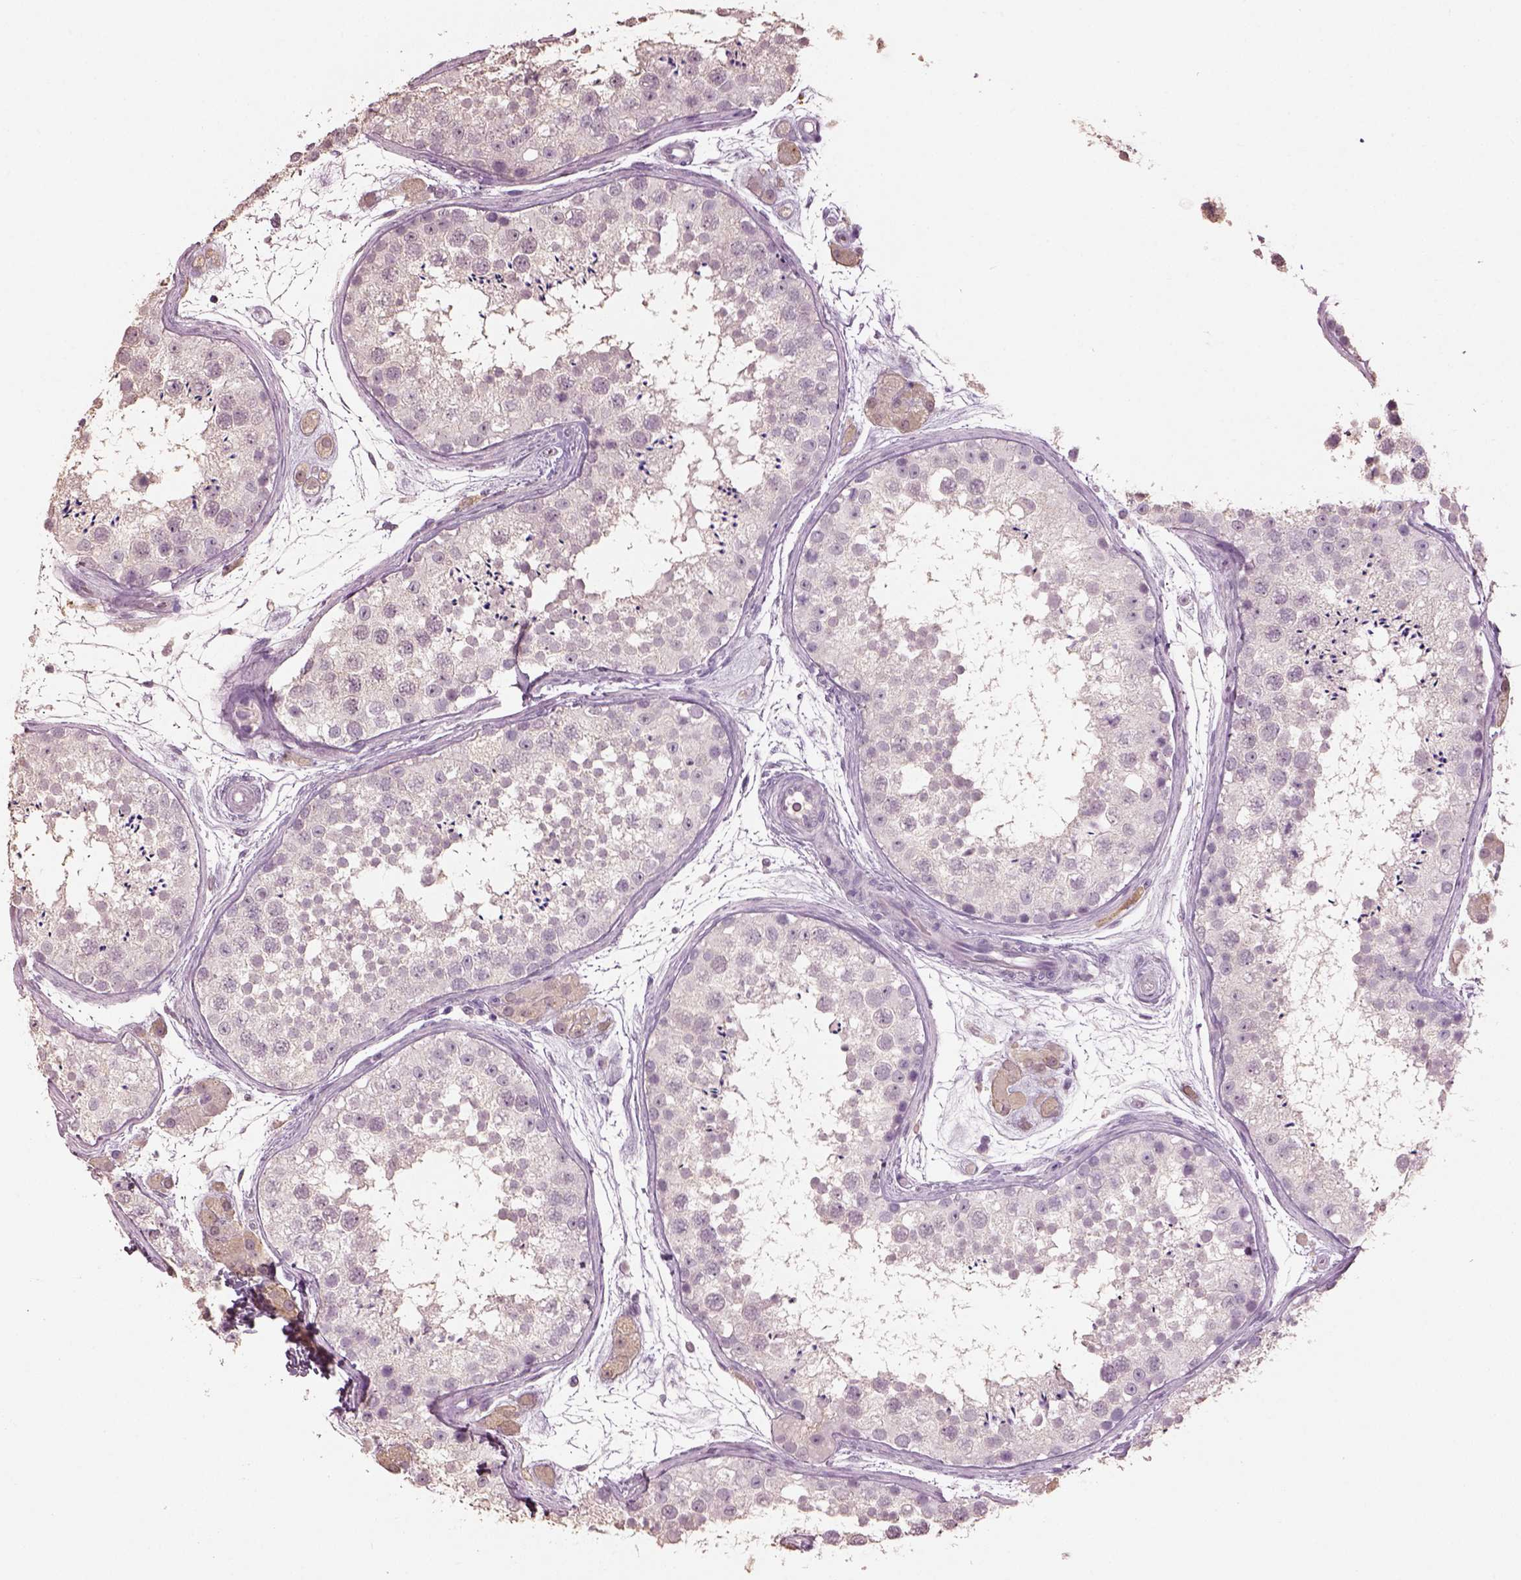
{"staining": {"intensity": "negative", "quantity": "none", "location": "none"}, "tissue": "testis", "cell_type": "Cells in seminiferous ducts", "image_type": "normal", "snomed": [{"axis": "morphology", "description": "Normal tissue, NOS"}, {"axis": "topography", "description": "Testis"}], "caption": "Cells in seminiferous ducts are negative for protein expression in unremarkable human testis. (Brightfield microscopy of DAB (3,3'-diaminobenzidine) immunohistochemistry (IHC) at high magnification).", "gene": "KCNIP3", "patient": {"sex": "male", "age": 41}}